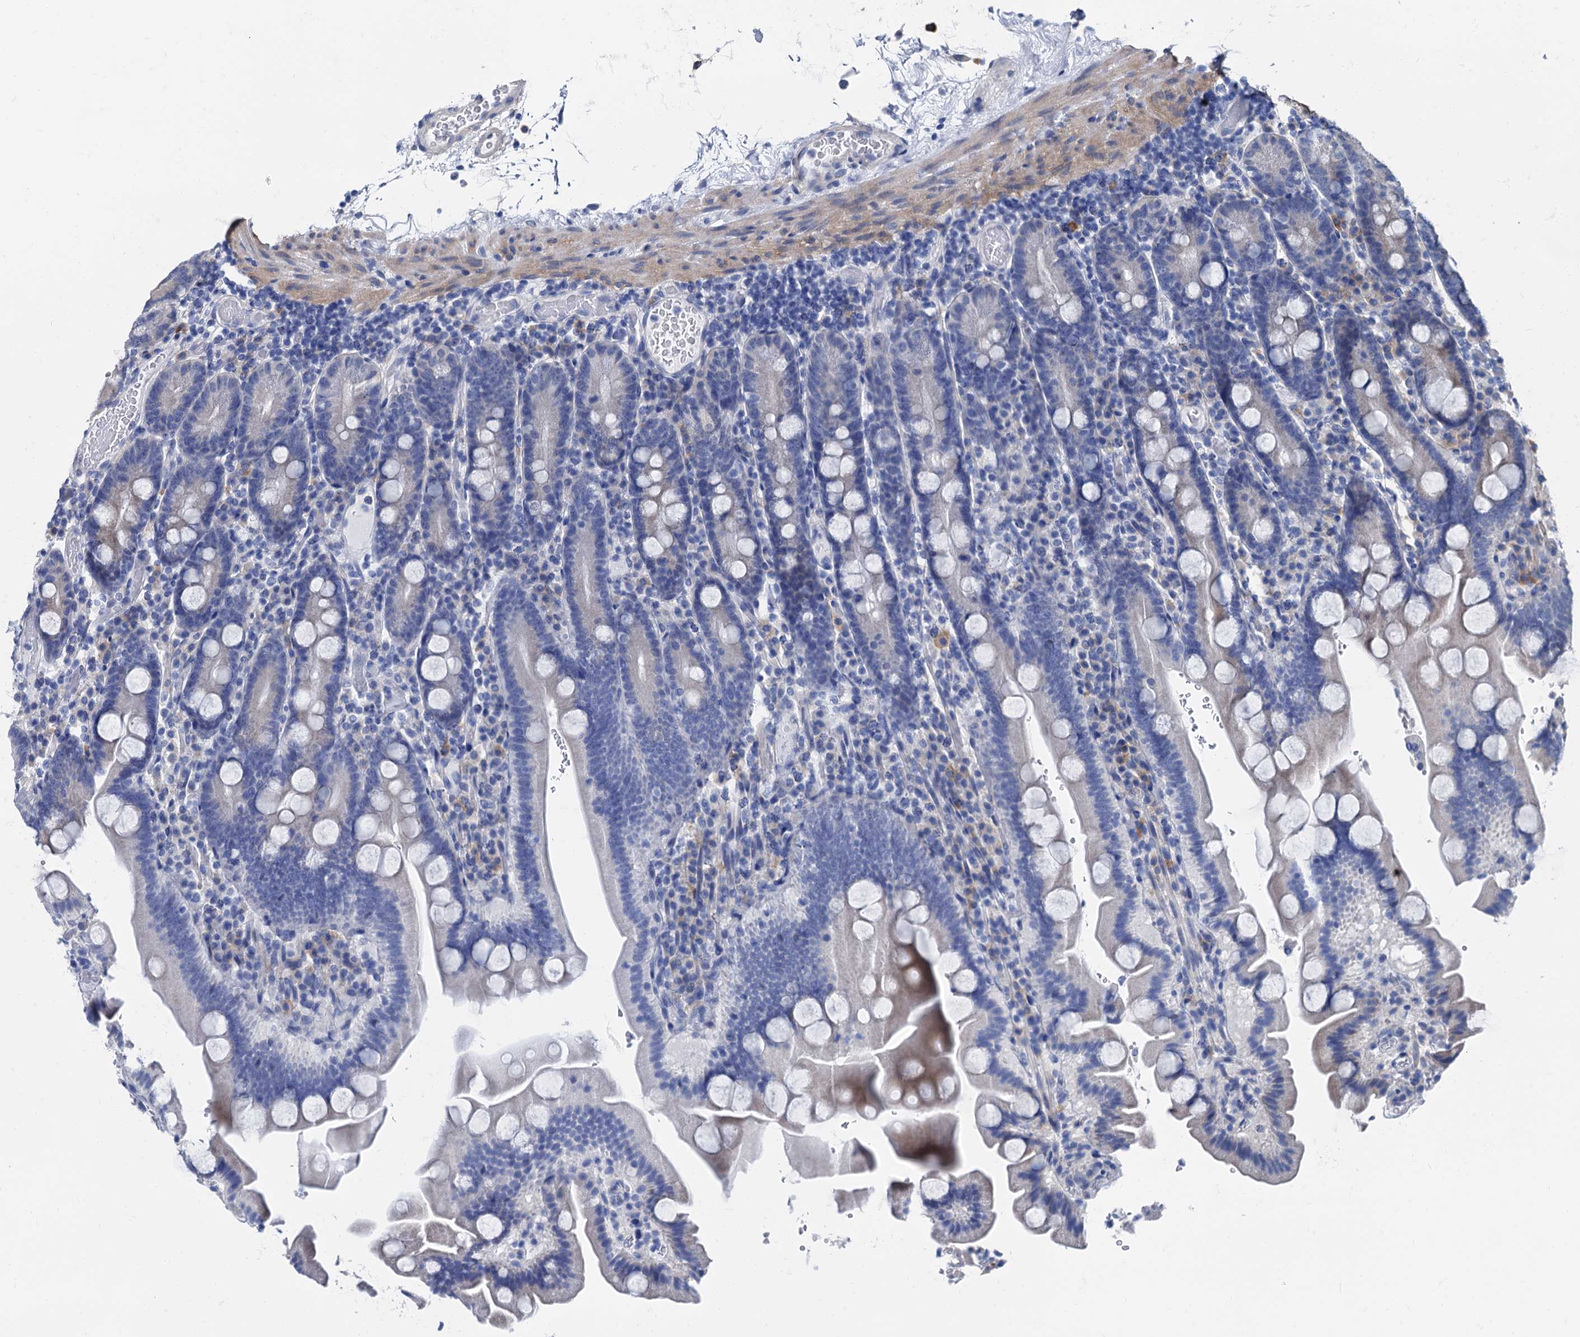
{"staining": {"intensity": "negative", "quantity": "none", "location": "none"}, "tissue": "duodenum", "cell_type": "Glandular cells", "image_type": "normal", "snomed": [{"axis": "morphology", "description": "Normal tissue, NOS"}, {"axis": "topography", "description": "Duodenum"}], "caption": "Immunohistochemical staining of normal human duodenum reveals no significant staining in glandular cells.", "gene": "FOXR2", "patient": {"sex": "male", "age": 55}}